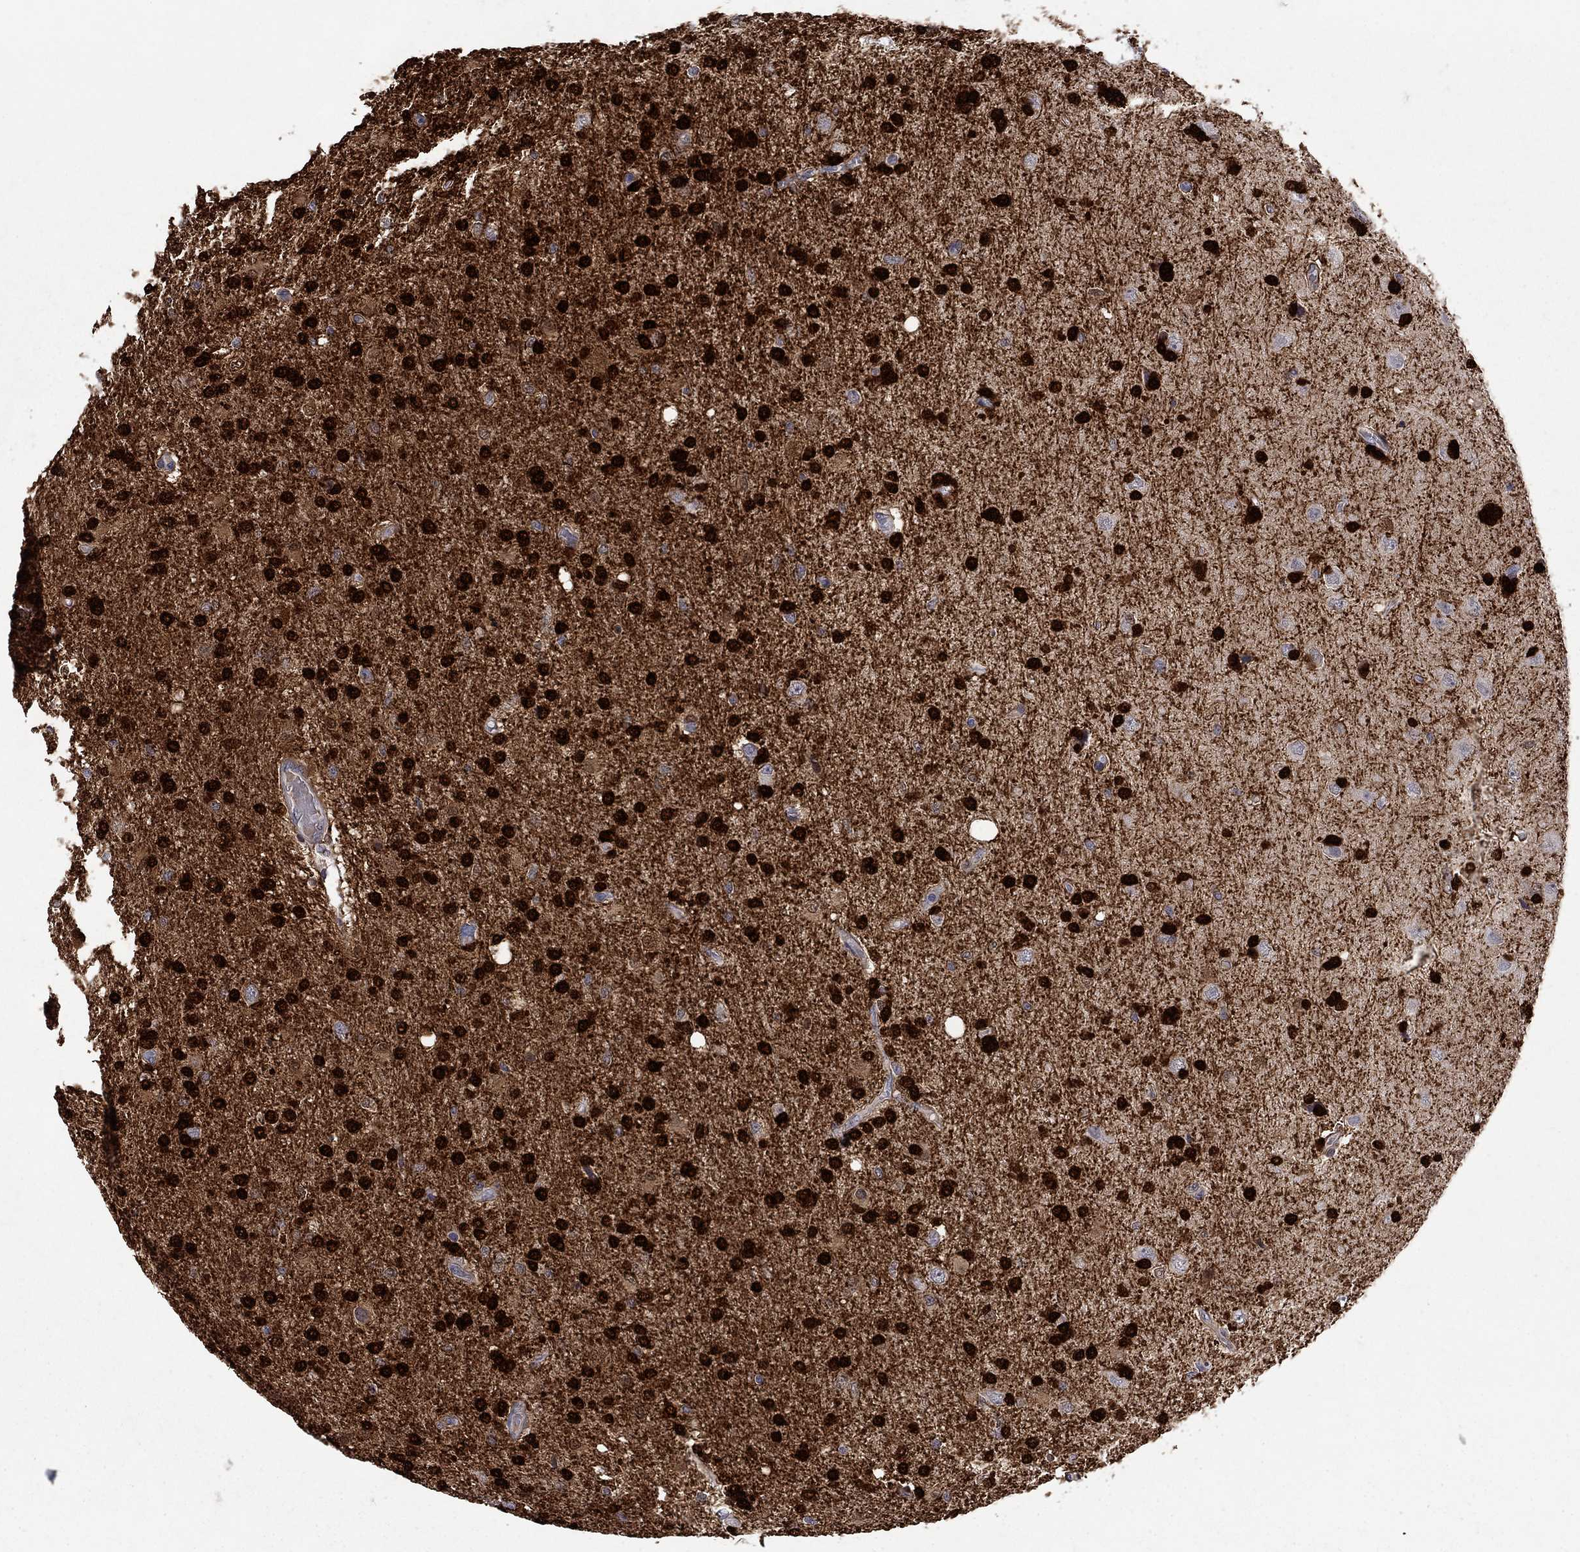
{"staining": {"intensity": "strong", "quantity": ">75%", "location": "nuclear"}, "tissue": "glioma", "cell_type": "Tumor cells", "image_type": "cancer", "snomed": [{"axis": "morphology", "description": "Glioma, malignant, High grade"}, {"axis": "topography", "description": "Cerebral cortex"}], "caption": "The micrograph exhibits staining of glioma, revealing strong nuclear protein expression (brown color) within tumor cells.", "gene": "CBR1", "patient": {"sex": "male", "age": 70}}